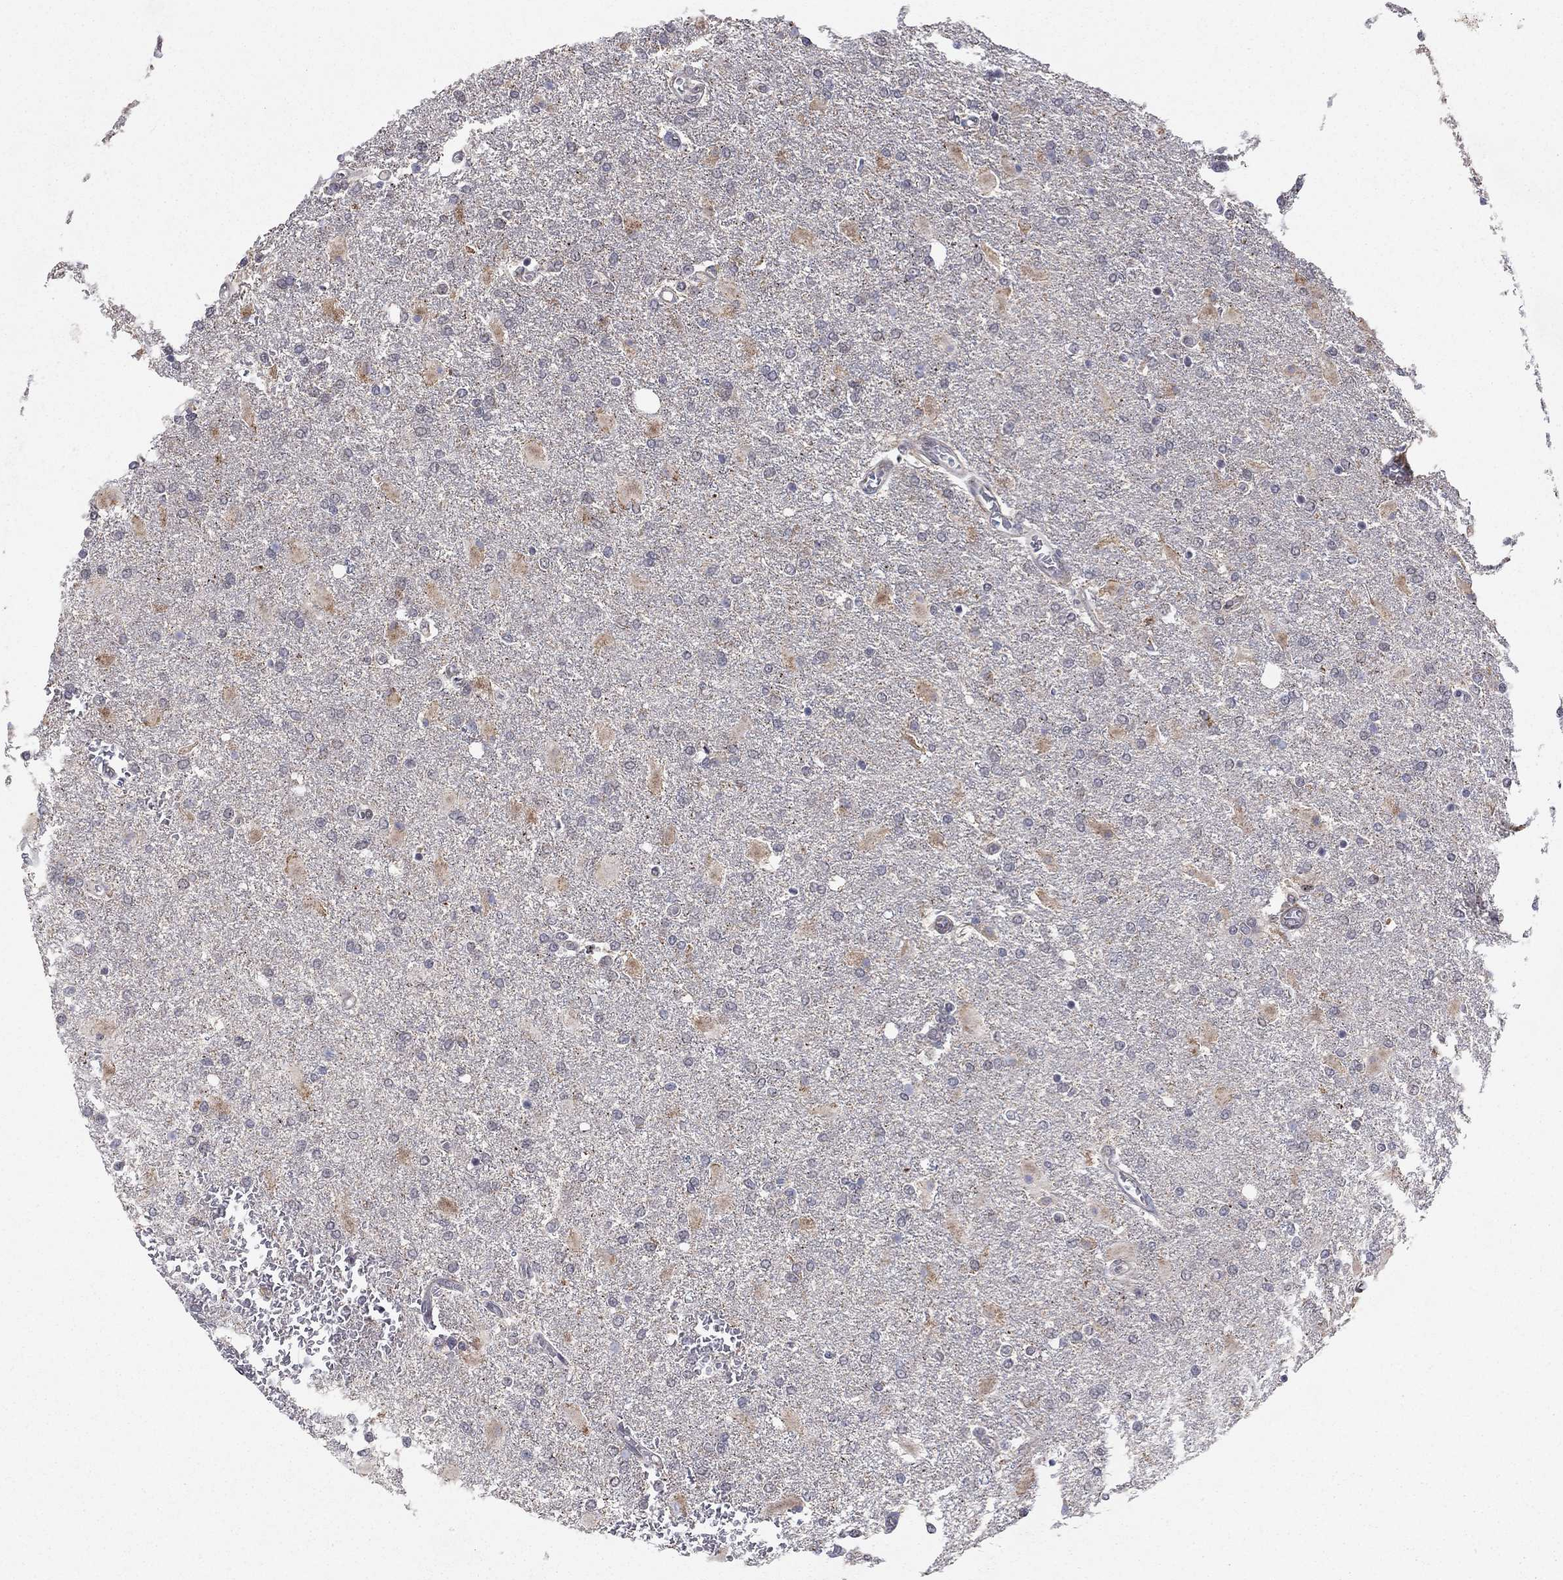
{"staining": {"intensity": "negative", "quantity": "none", "location": "none"}, "tissue": "glioma", "cell_type": "Tumor cells", "image_type": "cancer", "snomed": [{"axis": "morphology", "description": "Glioma, malignant, High grade"}, {"axis": "topography", "description": "Cerebral cortex"}], "caption": "There is no significant staining in tumor cells of glioma.", "gene": "ZNF395", "patient": {"sex": "male", "age": 79}}